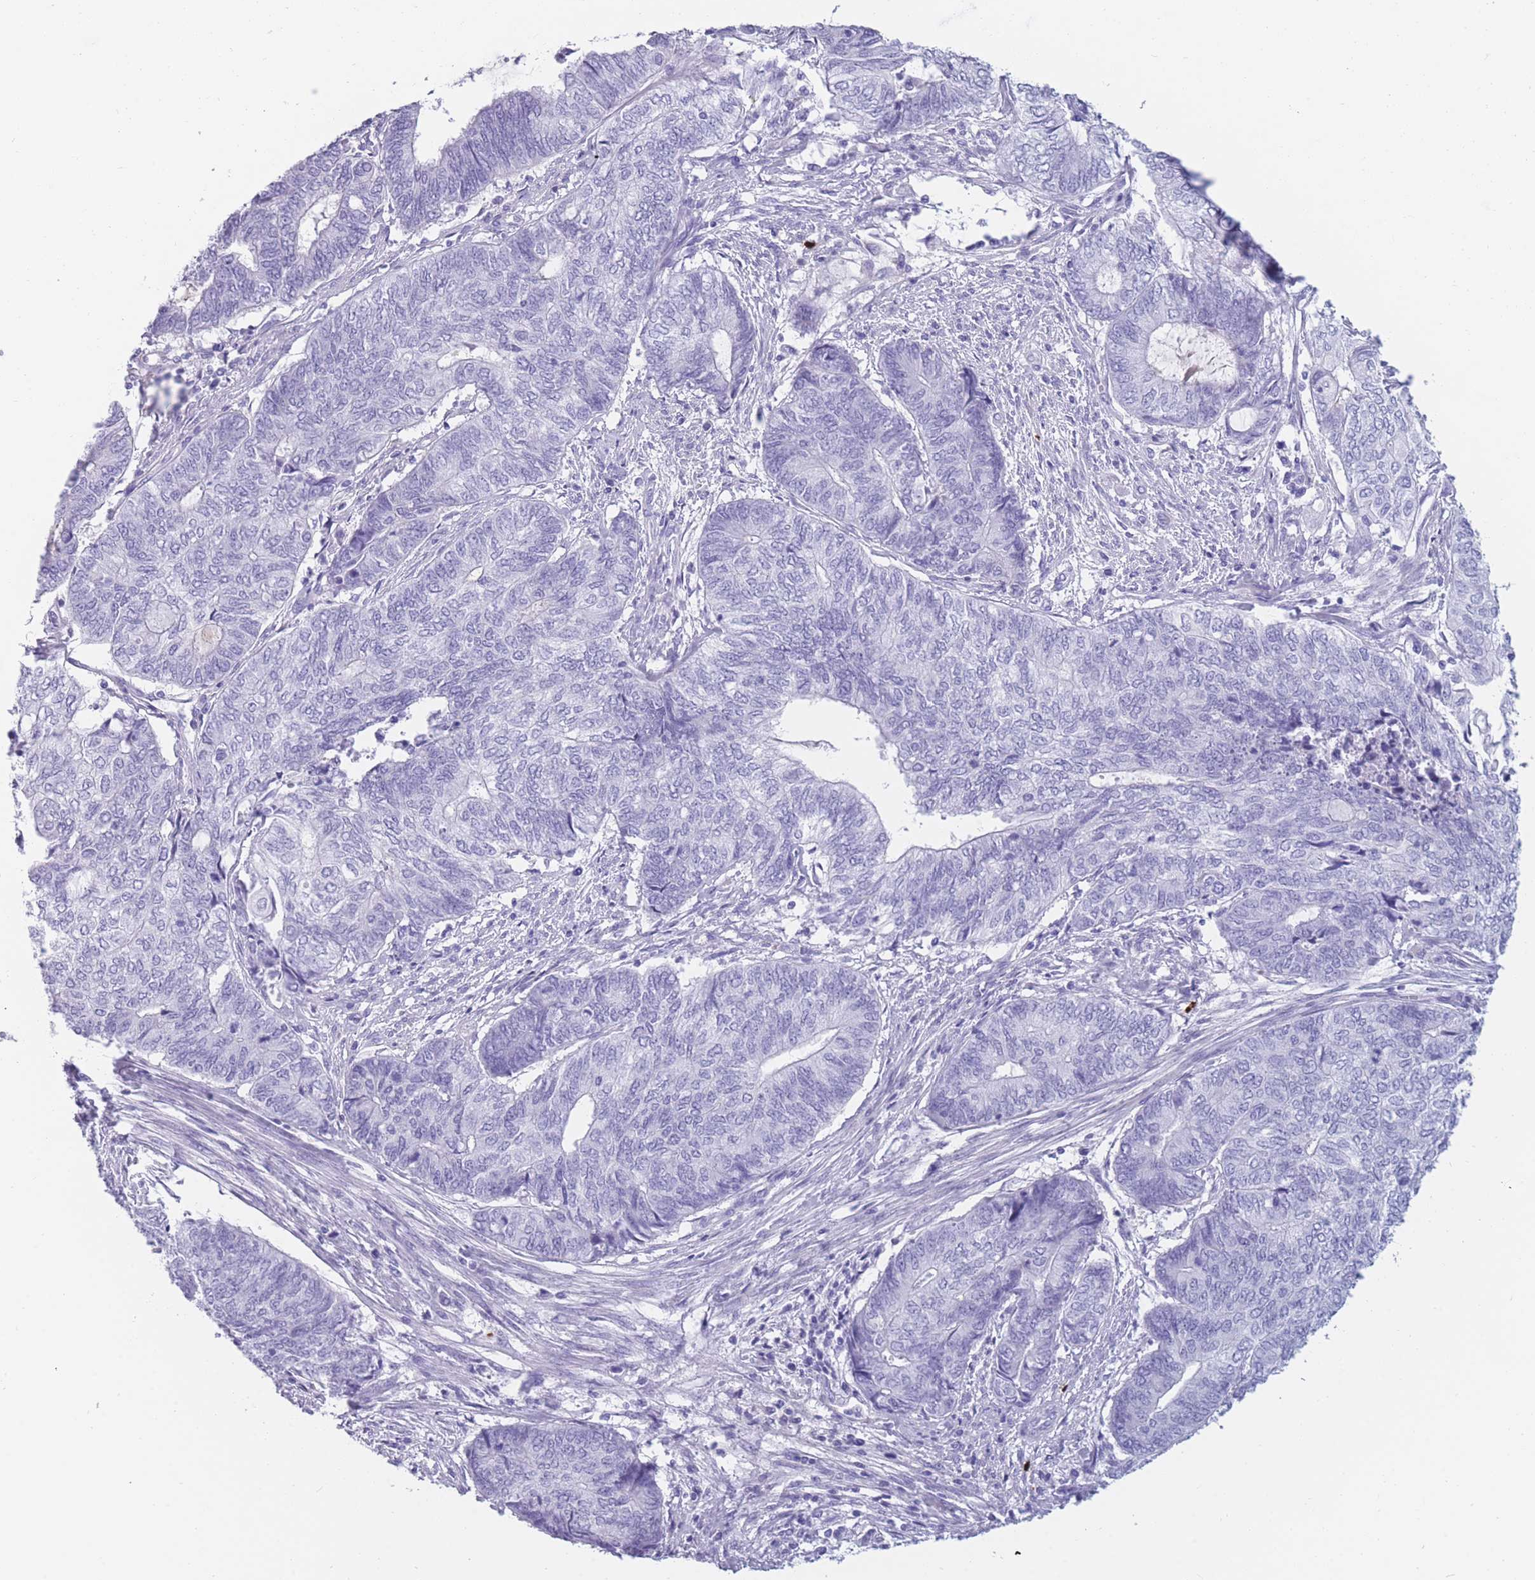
{"staining": {"intensity": "negative", "quantity": "none", "location": "none"}, "tissue": "endometrial cancer", "cell_type": "Tumor cells", "image_type": "cancer", "snomed": [{"axis": "morphology", "description": "Adenocarcinoma, NOS"}, {"axis": "topography", "description": "Uterus"}, {"axis": "topography", "description": "Endometrium"}], "caption": "Endometrial cancer (adenocarcinoma) stained for a protein using immunohistochemistry (IHC) demonstrates no staining tumor cells.", "gene": "TNFSF11", "patient": {"sex": "female", "age": 70}}